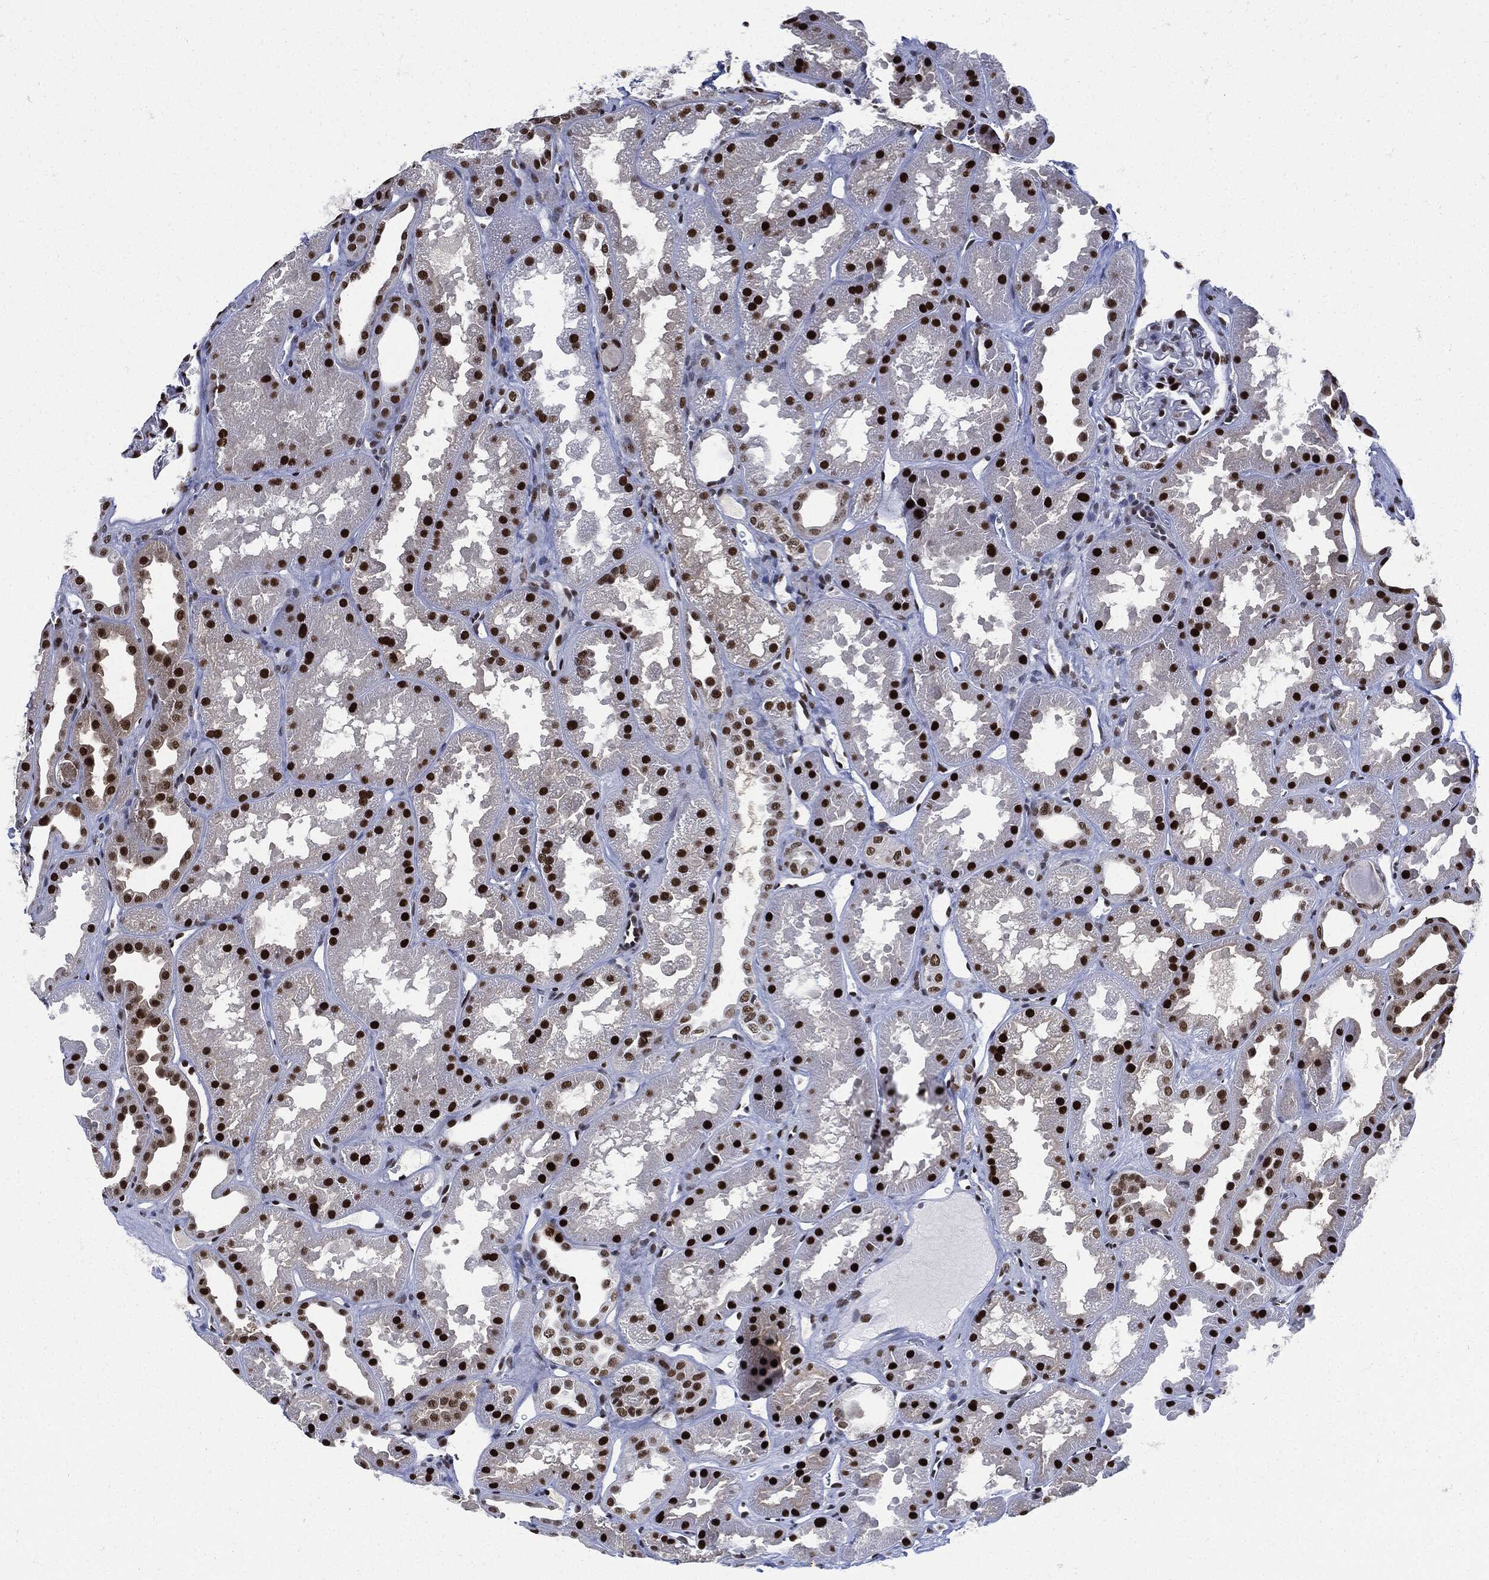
{"staining": {"intensity": "strong", "quantity": "<25%", "location": "nuclear"}, "tissue": "kidney", "cell_type": "Cells in glomeruli", "image_type": "normal", "snomed": [{"axis": "morphology", "description": "Normal tissue, NOS"}, {"axis": "topography", "description": "Kidney"}], "caption": "An IHC histopathology image of unremarkable tissue is shown. Protein staining in brown shows strong nuclear positivity in kidney within cells in glomeruli. The staining is performed using DAB (3,3'-diaminobenzidine) brown chromogen to label protein expression. The nuclei are counter-stained blue using hematoxylin.", "gene": "PCNA", "patient": {"sex": "male", "age": 61}}